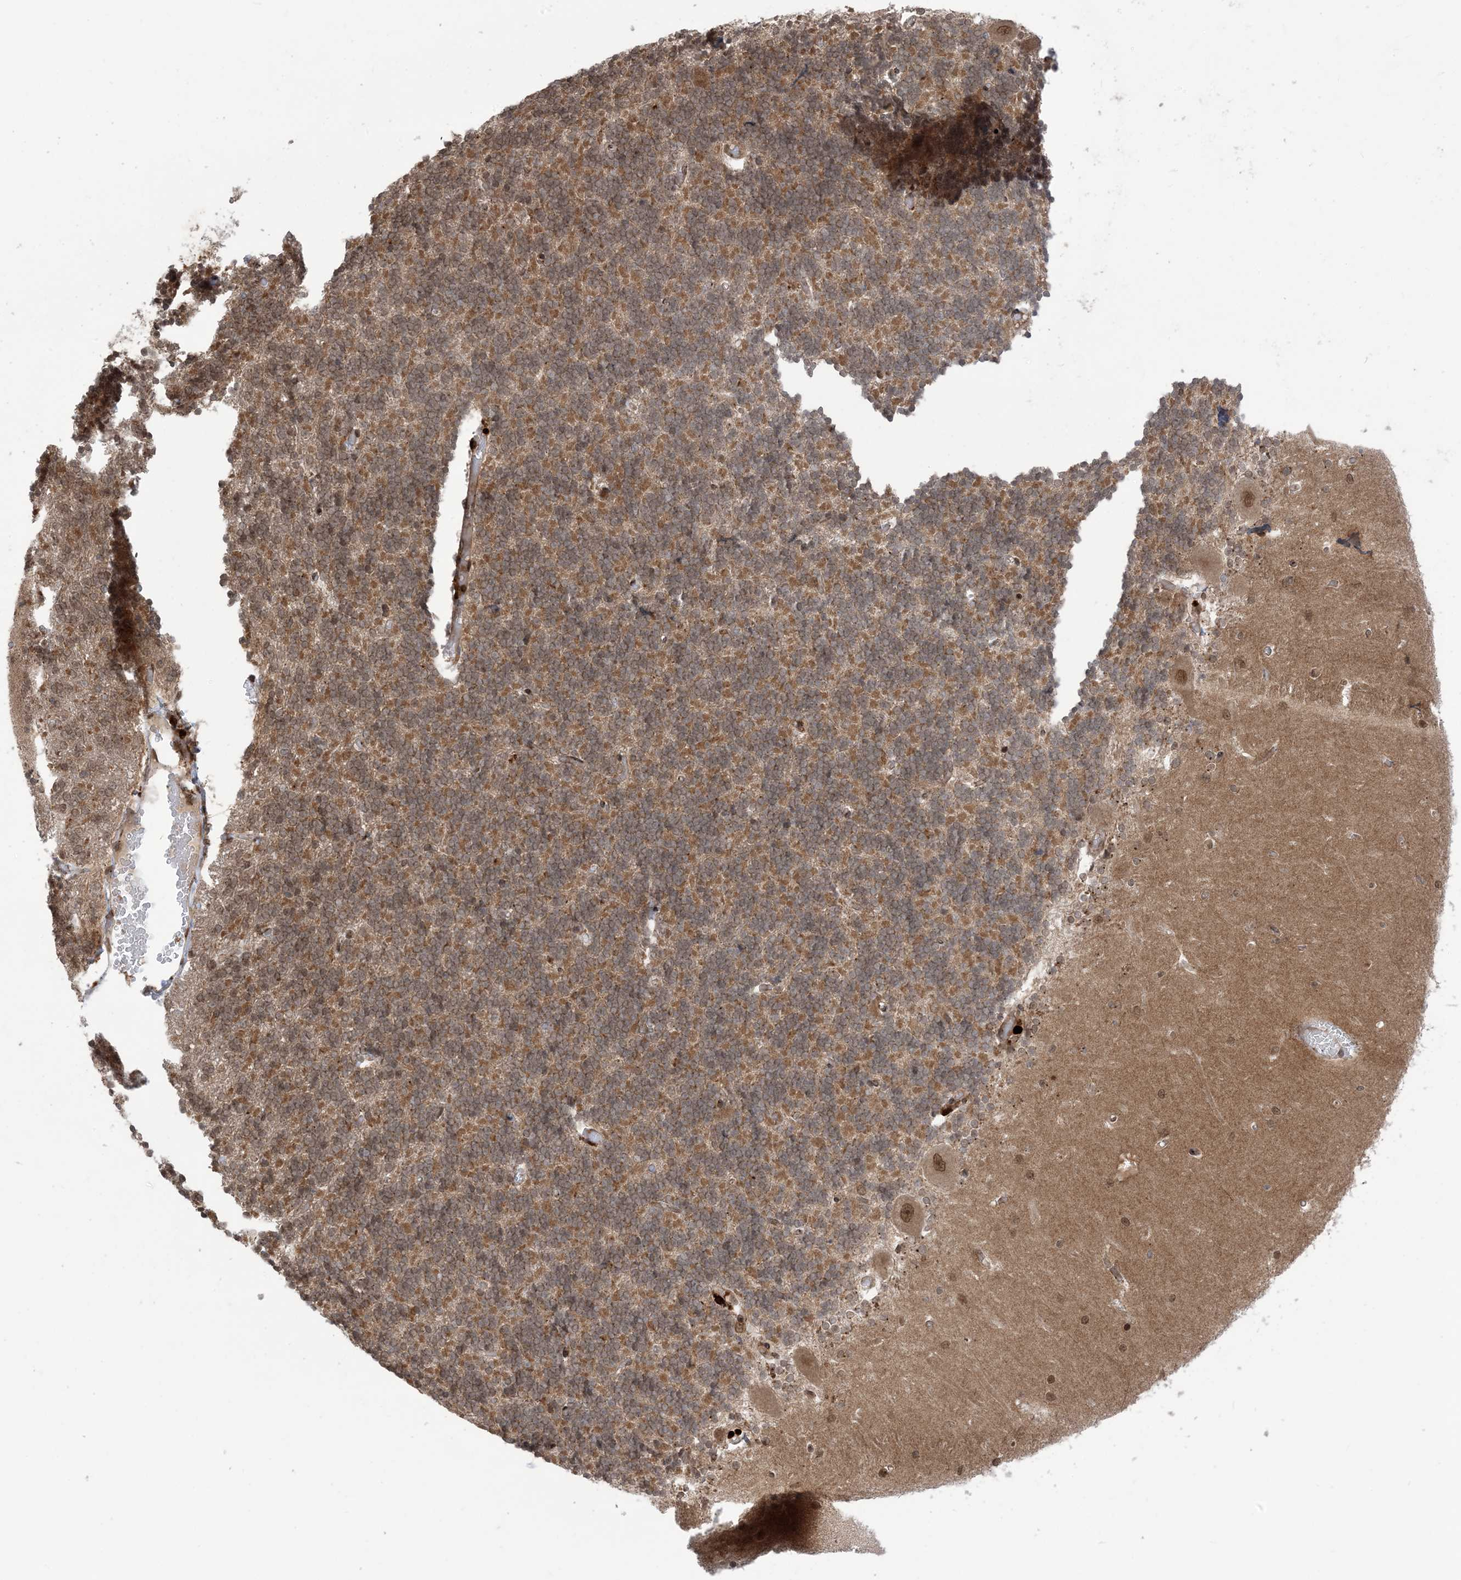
{"staining": {"intensity": "moderate", "quantity": "25%-75%", "location": "cytoplasmic/membranous"}, "tissue": "cerebellum", "cell_type": "Cells in granular layer", "image_type": "normal", "snomed": [{"axis": "morphology", "description": "Normal tissue, NOS"}, {"axis": "topography", "description": "Cerebellum"}], "caption": "Protein staining of benign cerebellum demonstrates moderate cytoplasmic/membranous positivity in approximately 25%-75% of cells in granular layer. (DAB (3,3'-diaminobenzidine) IHC with brightfield microscopy, high magnification).", "gene": "CASP4", "patient": {"sex": "male", "age": 37}}